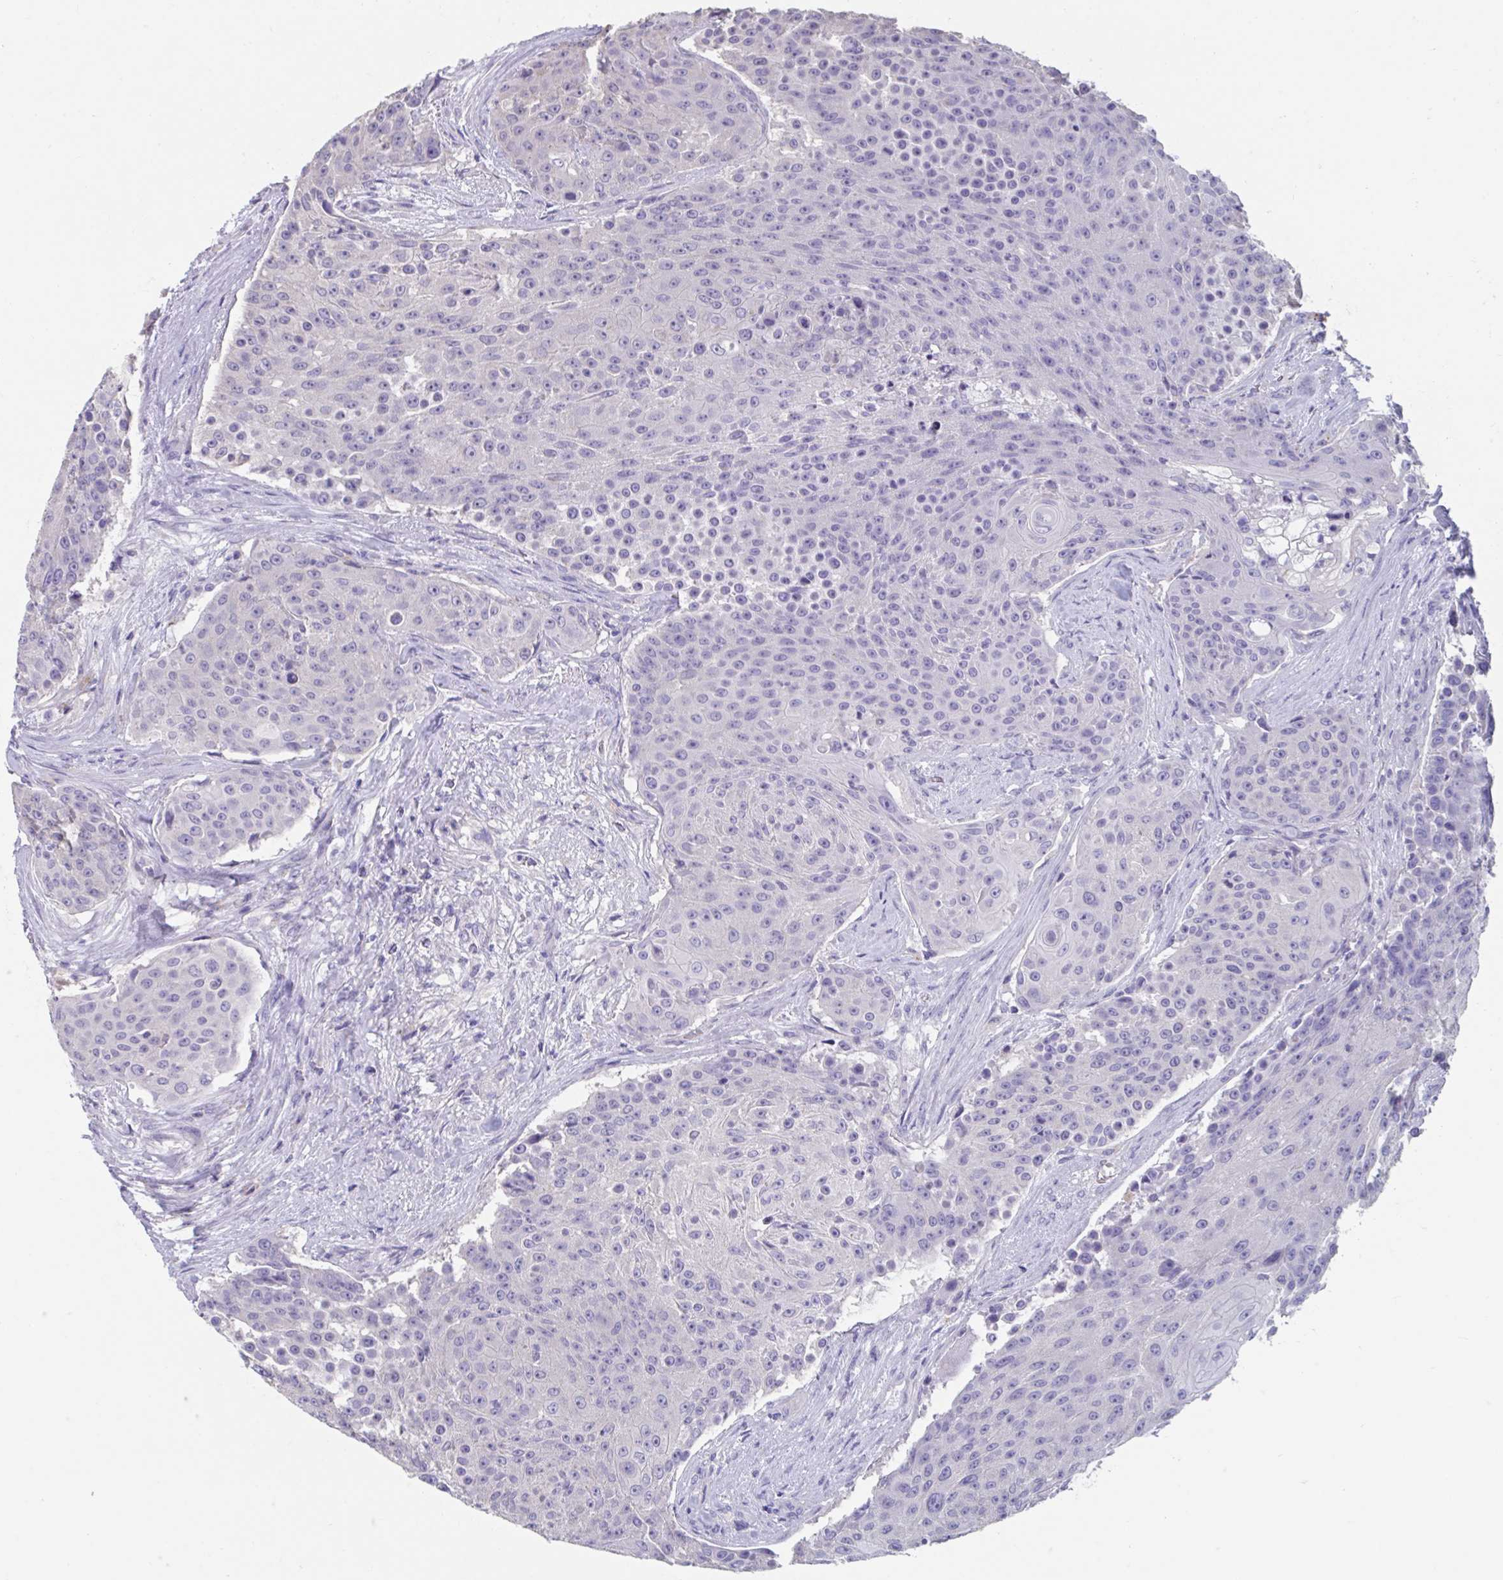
{"staining": {"intensity": "negative", "quantity": "none", "location": "none"}, "tissue": "urothelial cancer", "cell_type": "Tumor cells", "image_type": "cancer", "snomed": [{"axis": "morphology", "description": "Urothelial carcinoma, High grade"}, {"axis": "topography", "description": "Urinary bladder"}], "caption": "Immunohistochemistry (IHC) of human urothelial carcinoma (high-grade) shows no staining in tumor cells. Brightfield microscopy of immunohistochemistry stained with DAB (3,3'-diaminobenzidine) (brown) and hematoxylin (blue), captured at high magnification.", "gene": "GPR162", "patient": {"sex": "female", "age": 63}}